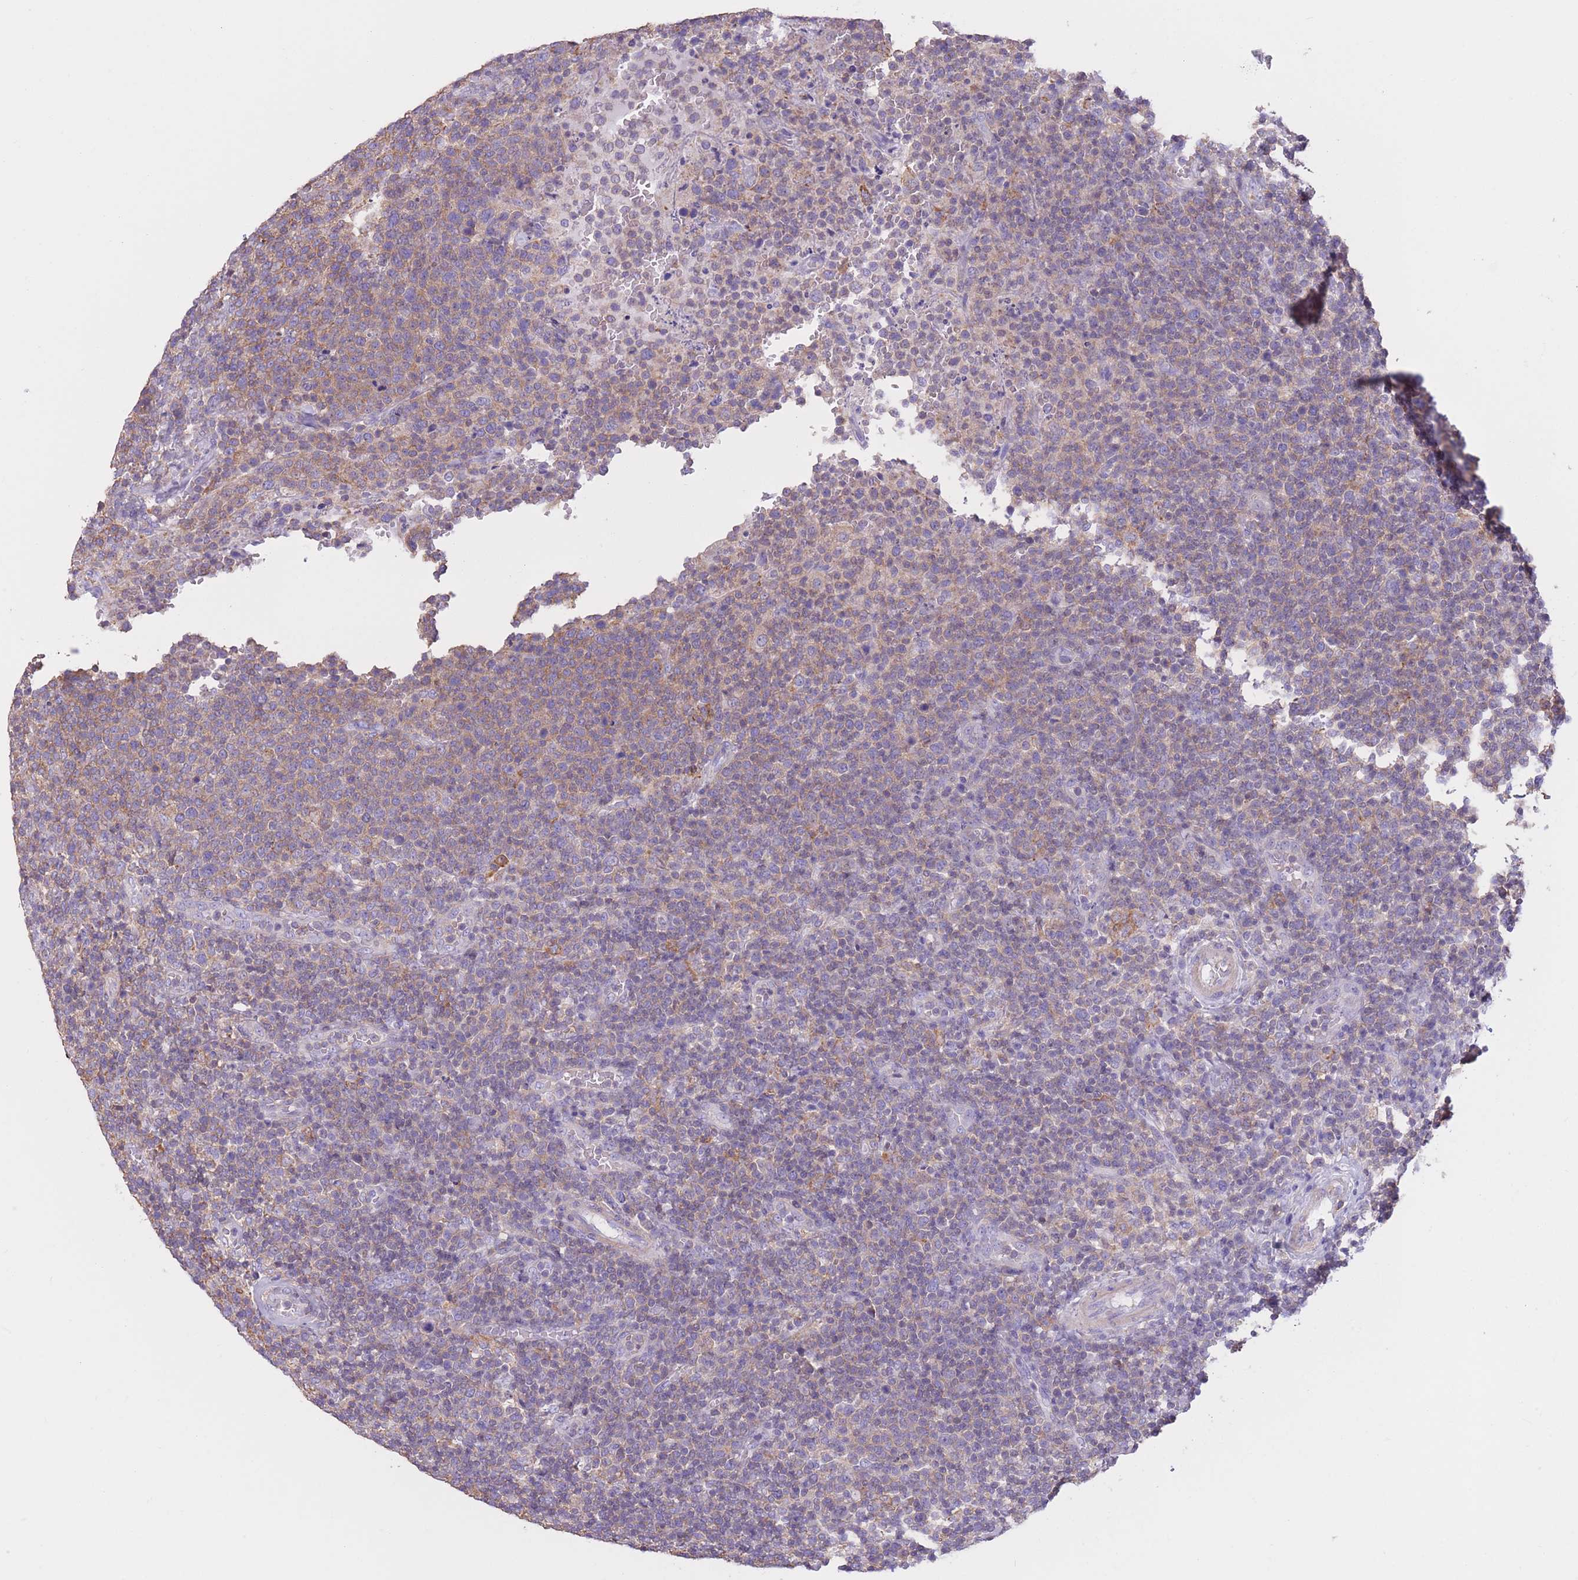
{"staining": {"intensity": "weak", "quantity": "25%-75%", "location": "cytoplasmic/membranous"}, "tissue": "lymphoma", "cell_type": "Tumor cells", "image_type": "cancer", "snomed": [{"axis": "morphology", "description": "Malignant lymphoma, non-Hodgkin's type, High grade"}, {"axis": "topography", "description": "Lymph node"}], "caption": "Brown immunohistochemical staining in human malignant lymphoma, non-Hodgkin's type (high-grade) reveals weak cytoplasmic/membranous positivity in approximately 25%-75% of tumor cells.", "gene": "PDHA1", "patient": {"sex": "male", "age": 61}}